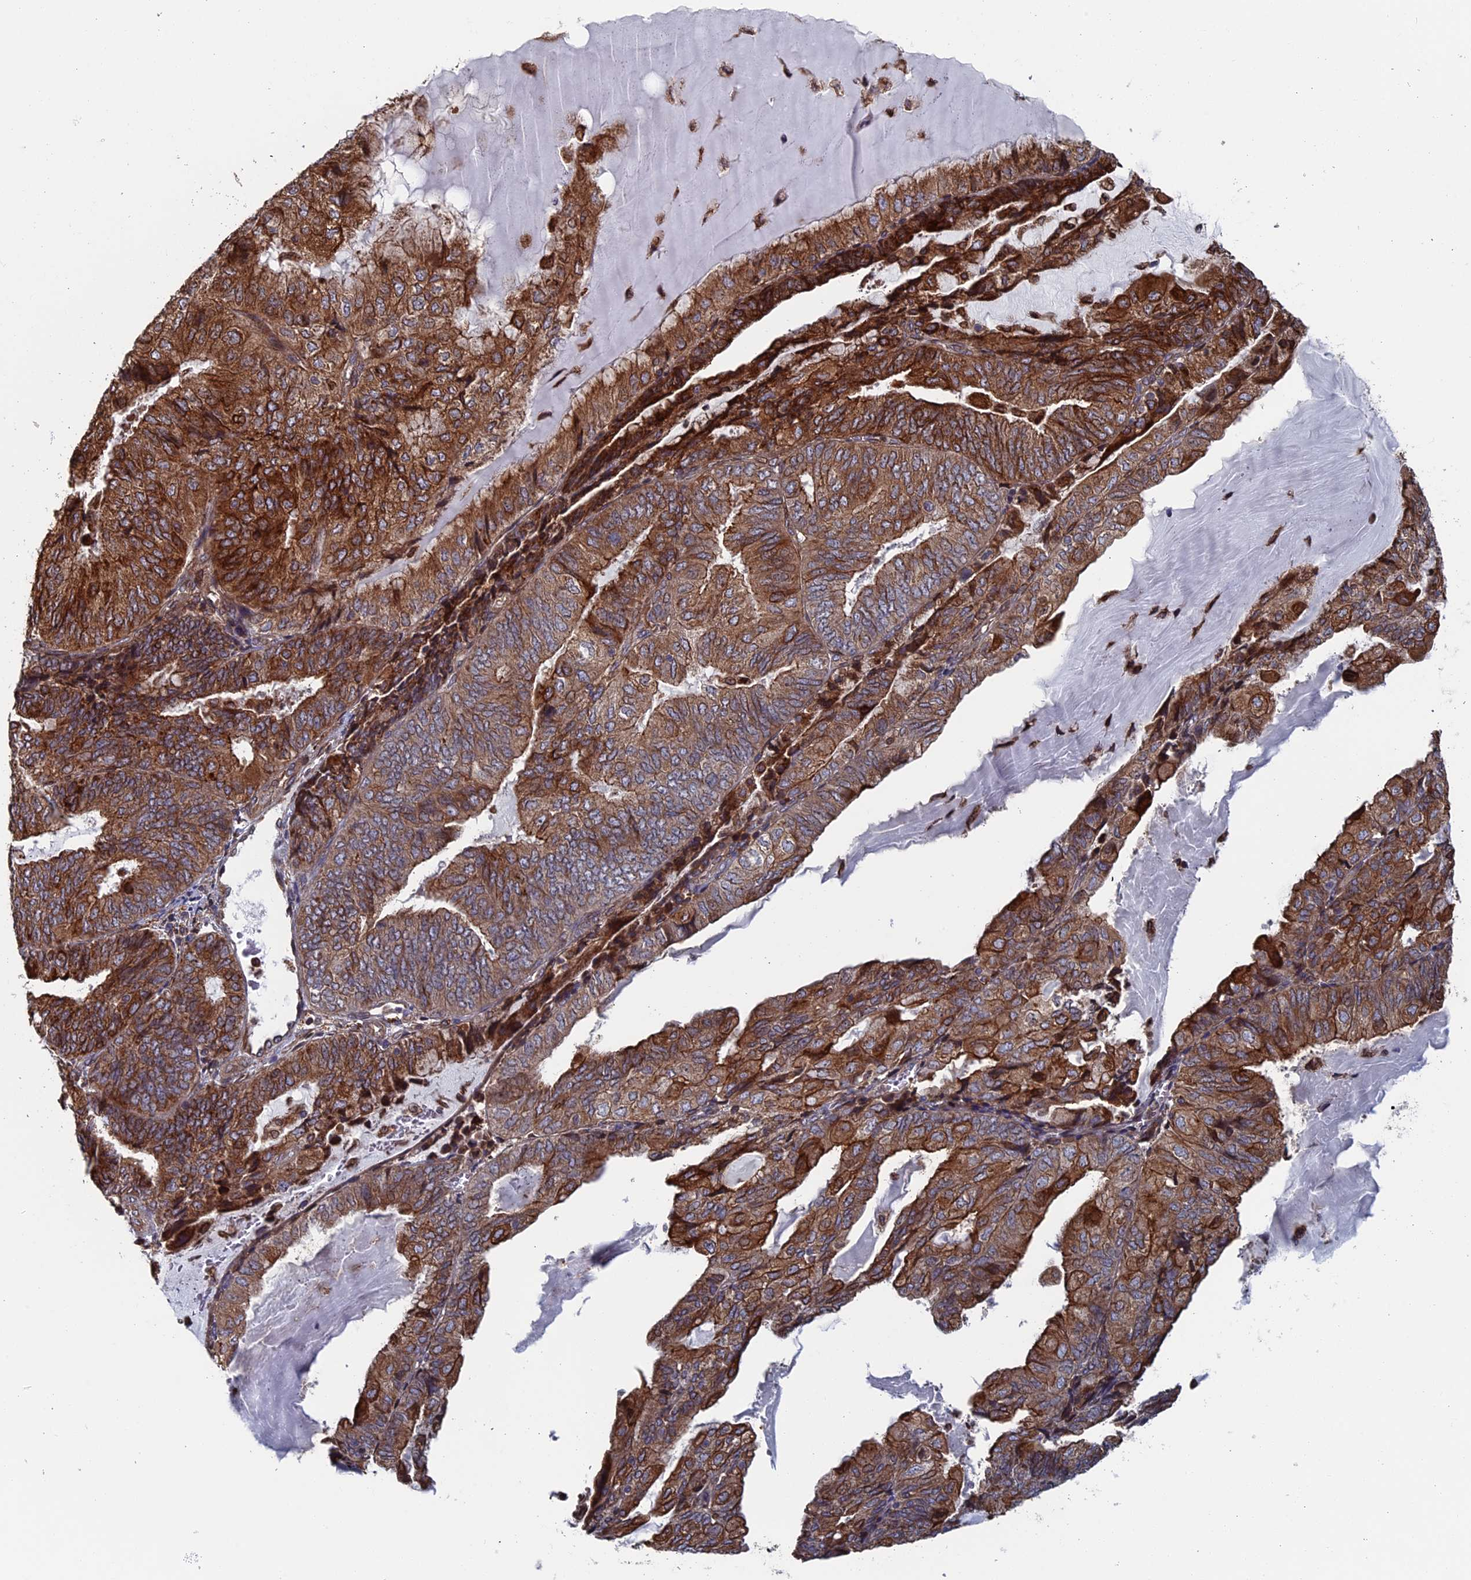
{"staining": {"intensity": "strong", "quantity": ">75%", "location": "cytoplasmic/membranous"}, "tissue": "endometrial cancer", "cell_type": "Tumor cells", "image_type": "cancer", "snomed": [{"axis": "morphology", "description": "Adenocarcinoma, NOS"}, {"axis": "topography", "description": "Endometrium"}], "caption": "Endometrial cancer stained for a protein displays strong cytoplasmic/membranous positivity in tumor cells. Nuclei are stained in blue.", "gene": "RPUSD1", "patient": {"sex": "female", "age": 81}}